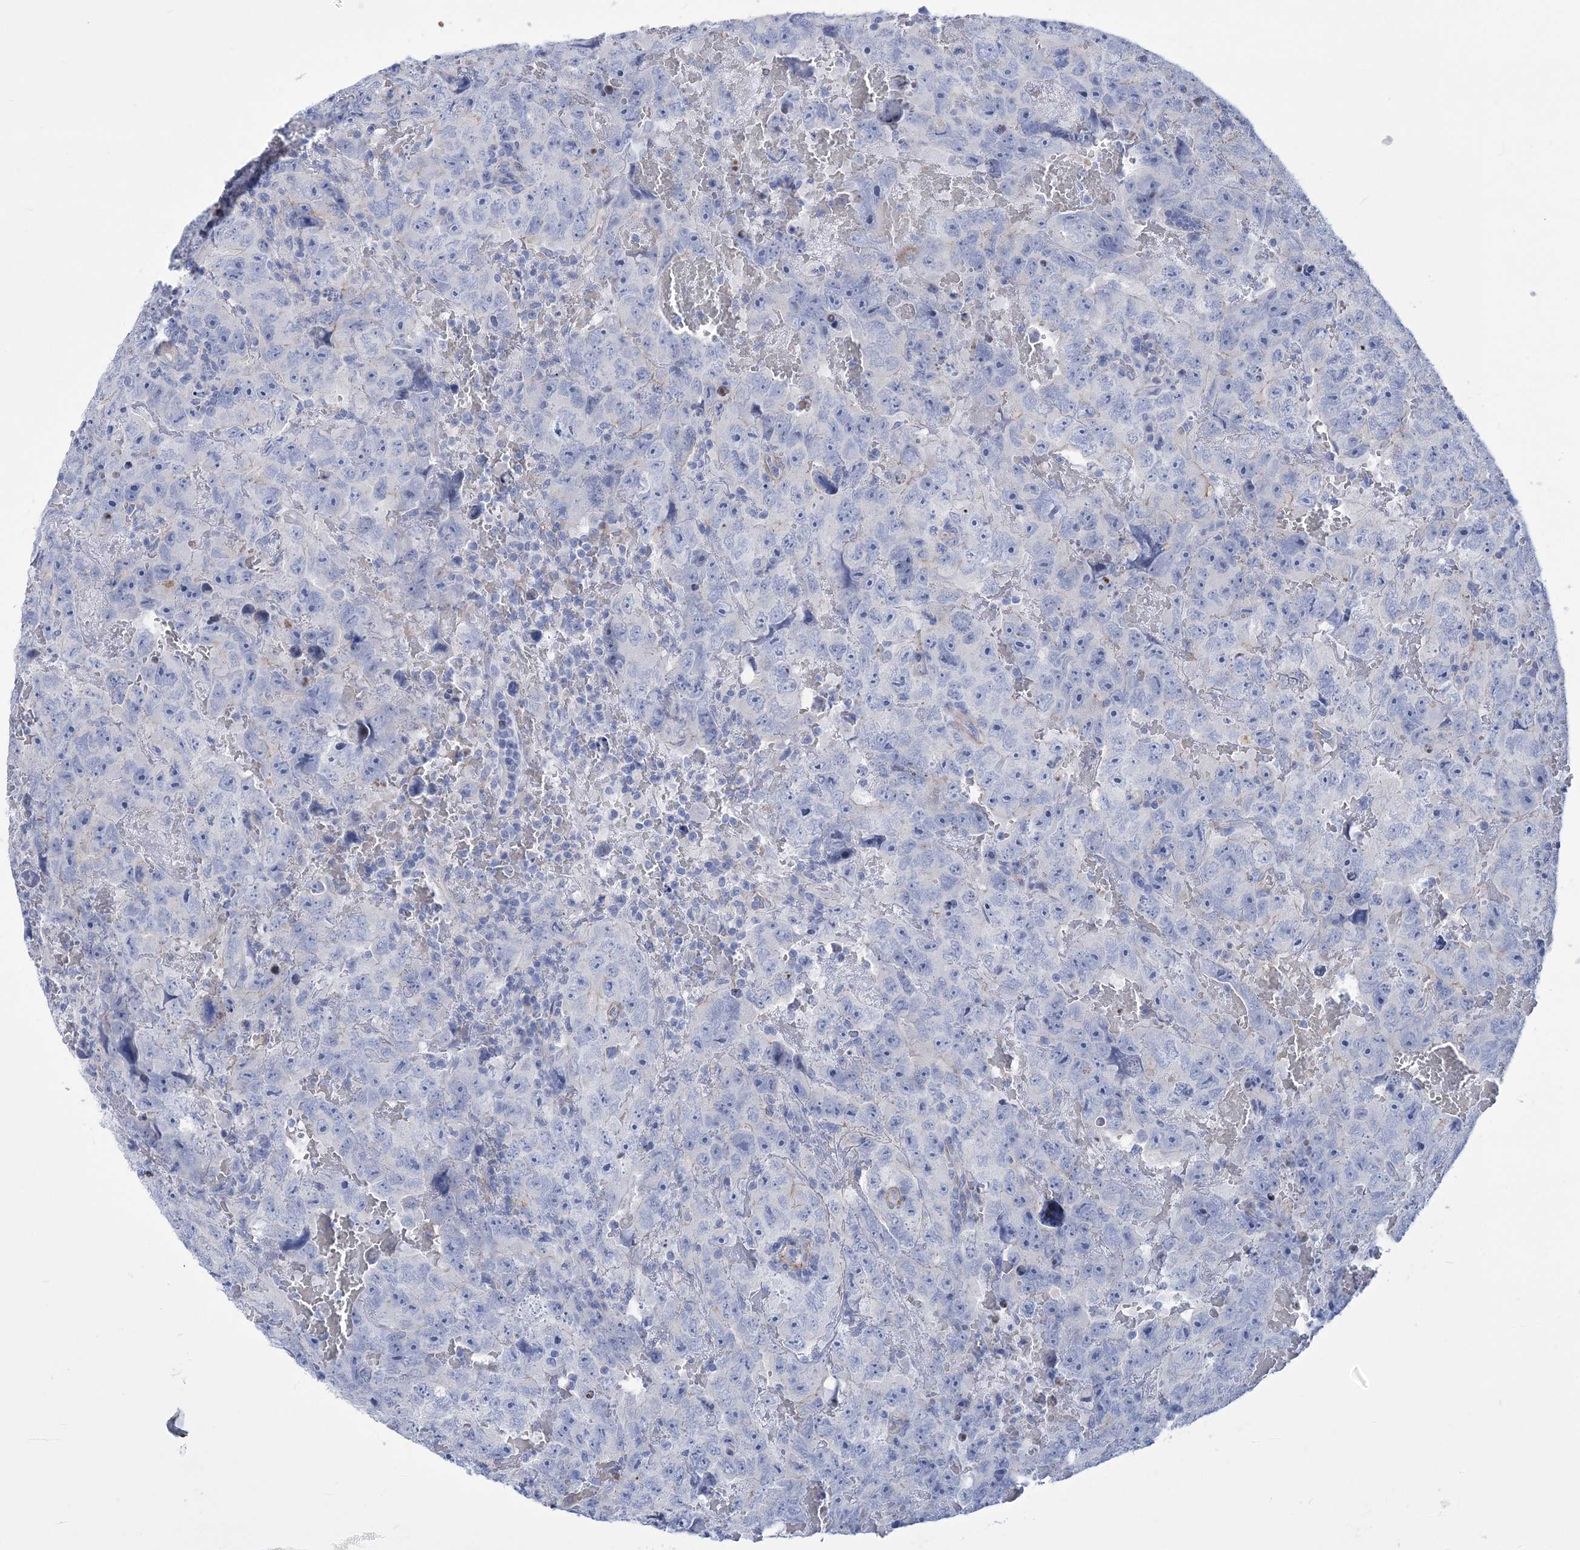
{"staining": {"intensity": "negative", "quantity": "none", "location": "none"}, "tissue": "testis cancer", "cell_type": "Tumor cells", "image_type": "cancer", "snomed": [{"axis": "morphology", "description": "Carcinoma, Embryonal, NOS"}, {"axis": "topography", "description": "Testis"}], "caption": "Immunohistochemistry (IHC) histopathology image of testis cancer stained for a protein (brown), which reveals no staining in tumor cells.", "gene": "WDR74", "patient": {"sex": "male", "age": 45}}